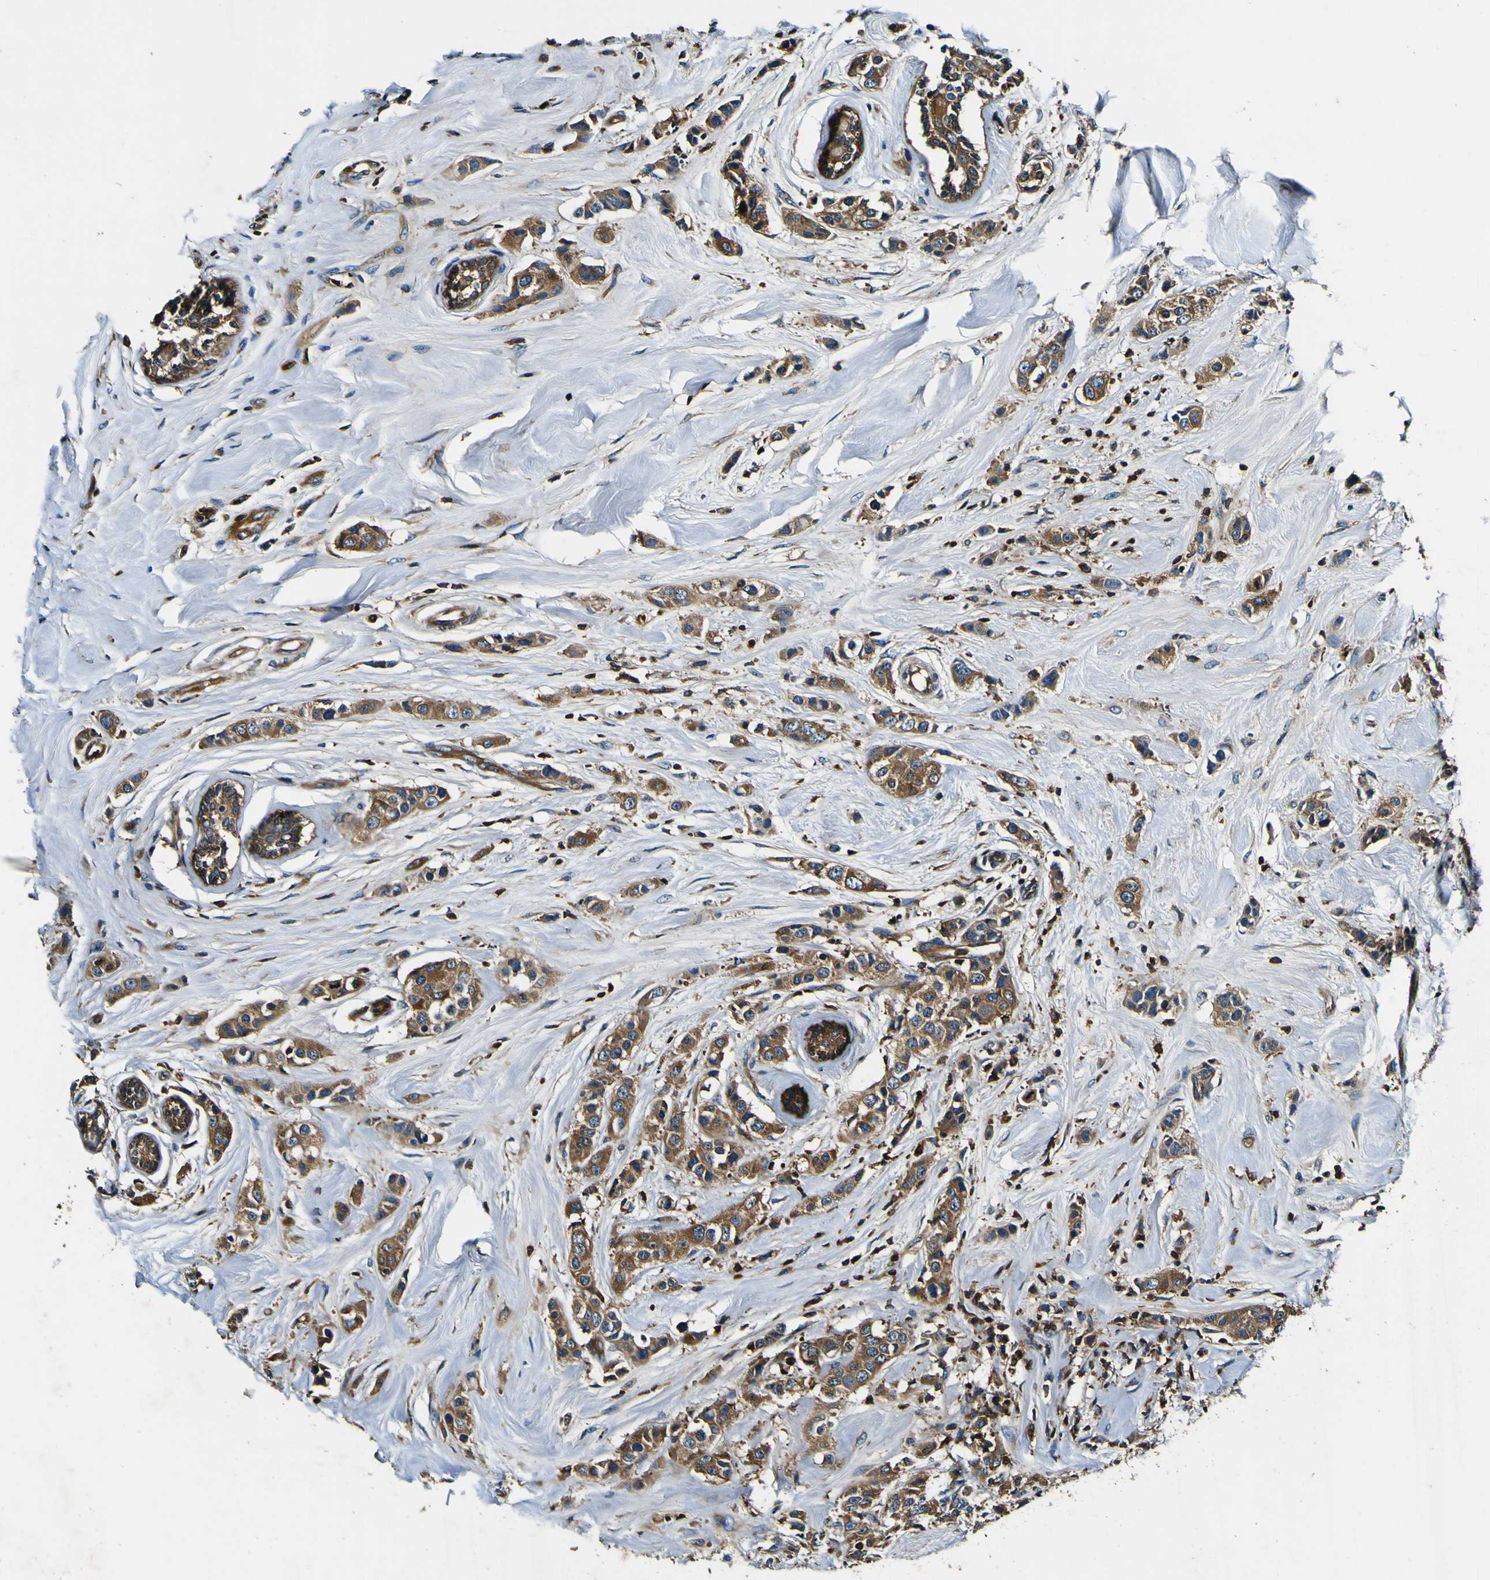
{"staining": {"intensity": "strong", "quantity": ">75%", "location": "cytoplasmic/membranous"}, "tissue": "breast cancer", "cell_type": "Tumor cells", "image_type": "cancer", "snomed": [{"axis": "morphology", "description": "Normal tissue, NOS"}, {"axis": "morphology", "description": "Duct carcinoma"}, {"axis": "topography", "description": "Breast"}], "caption": "DAB (3,3'-diaminobenzidine) immunohistochemical staining of human breast cancer displays strong cytoplasmic/membranous protein positivity in about >75% of tumor cells.", "gene": "RHOT2", "patient": {"sex": "female", "age": 50}}